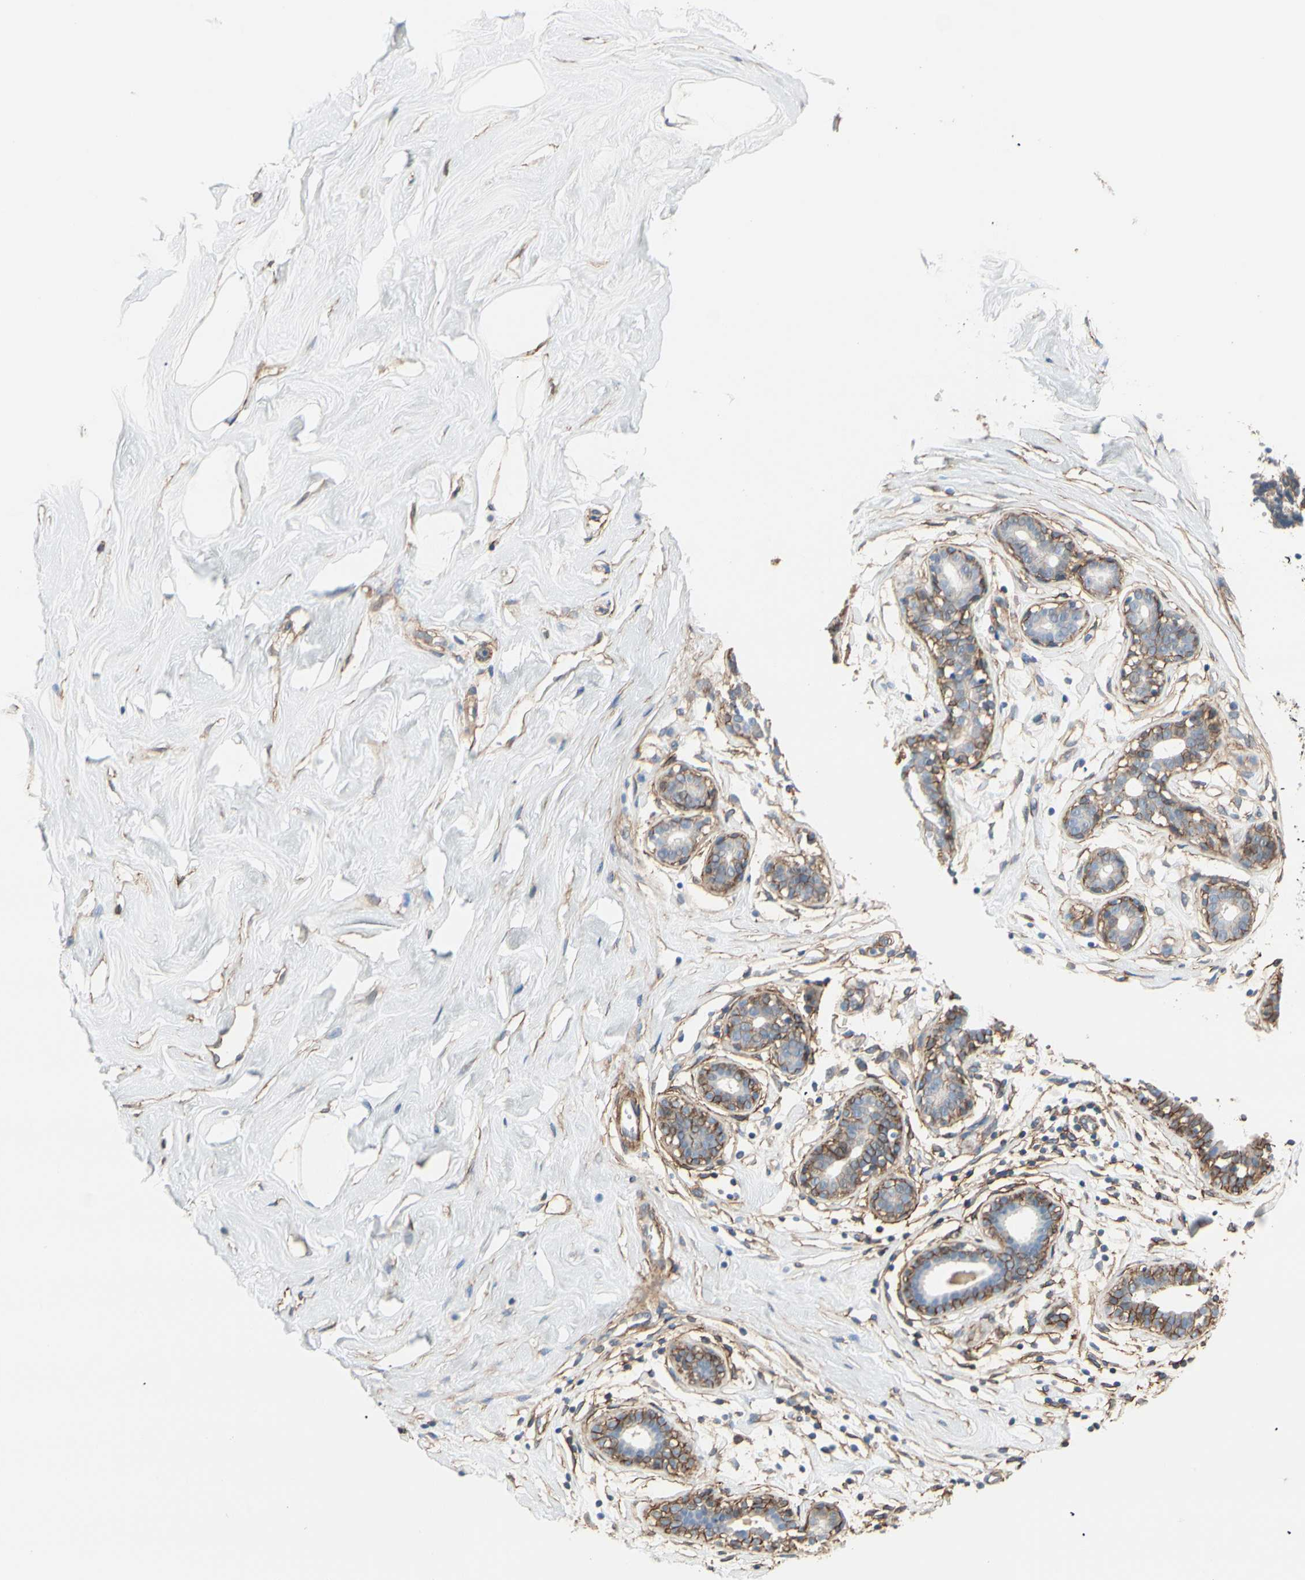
{"staining": {"intensity": "weak", "quantity": ">75%", "location": "cytoplasmic/membranous"}, "tissue": "breast", "cell_type": "Adipocytes", "image_type": "normal", "snomed": [{"axis": "morphology", "description": "Normal tissue, NOS"}, {"axis": "topography", "description": "Breast"}], "caption": "The micrograph shows immunohistochemical staining of unremarkable breast. There is weak cytoplasmic/membranous staining is appreciated in about >75% of adipocytes.", "gene": "EPB41L2", "patient": {"sex": "female", "age": 23}}